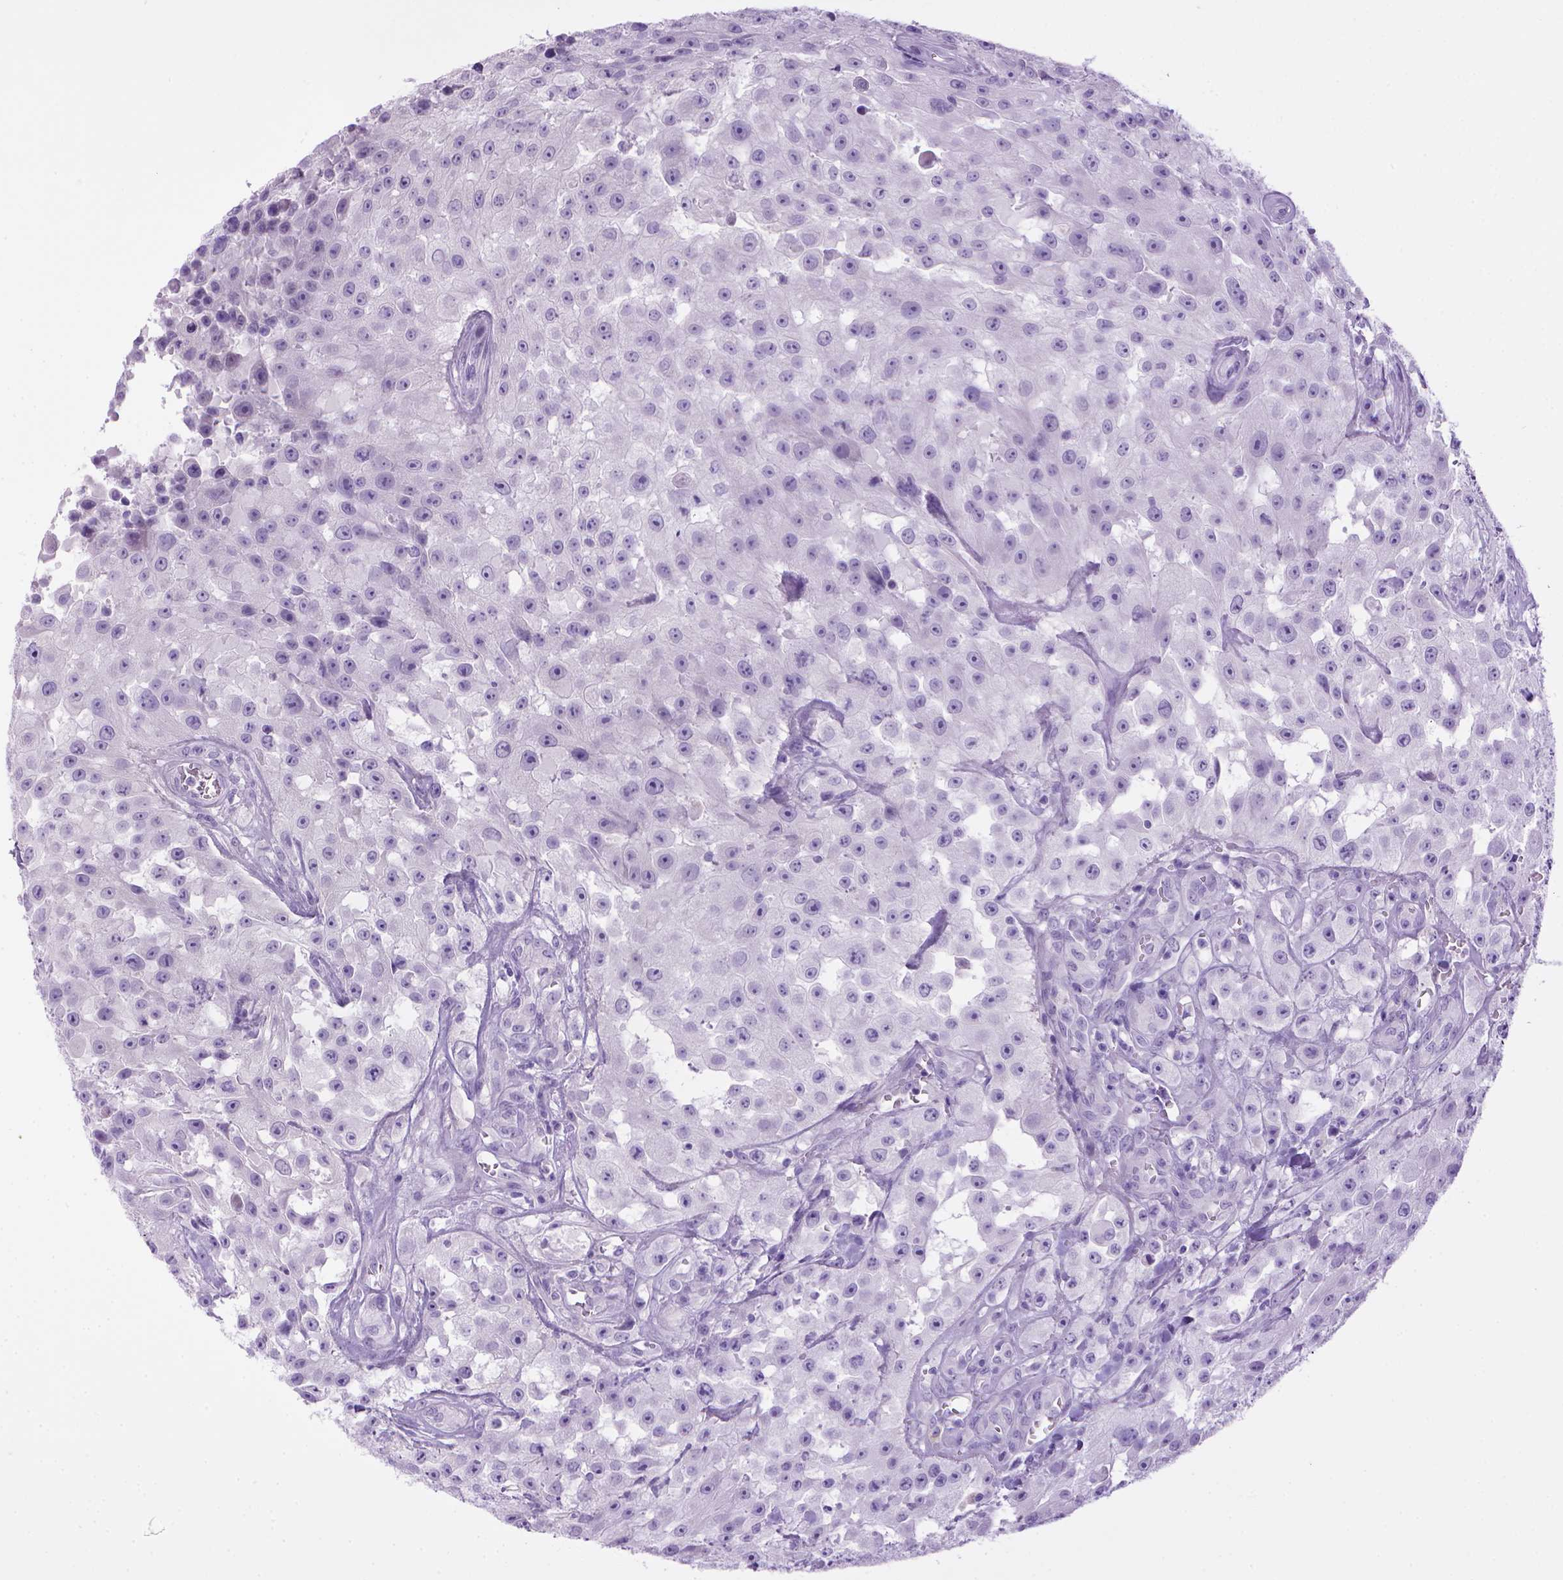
{"staining": {"intensity": "negative", "quantity": "none", "location": "none"}, "tissue": "urothelial cancer", "cell_type": "Tumor cells", "image_type": "cancer", "snomed": [{"axis": "morphology", "description": "Urothelial carcinoma, High grade"}, {"axis": "topography", "description": "Urinary bladder"}], "caption": "The histopathology image shows no significant expression in tumor cells of high-grade urothelial carcinoma.", "gene": "SGCG", "patient": {"sex": "male", "age": 79}}